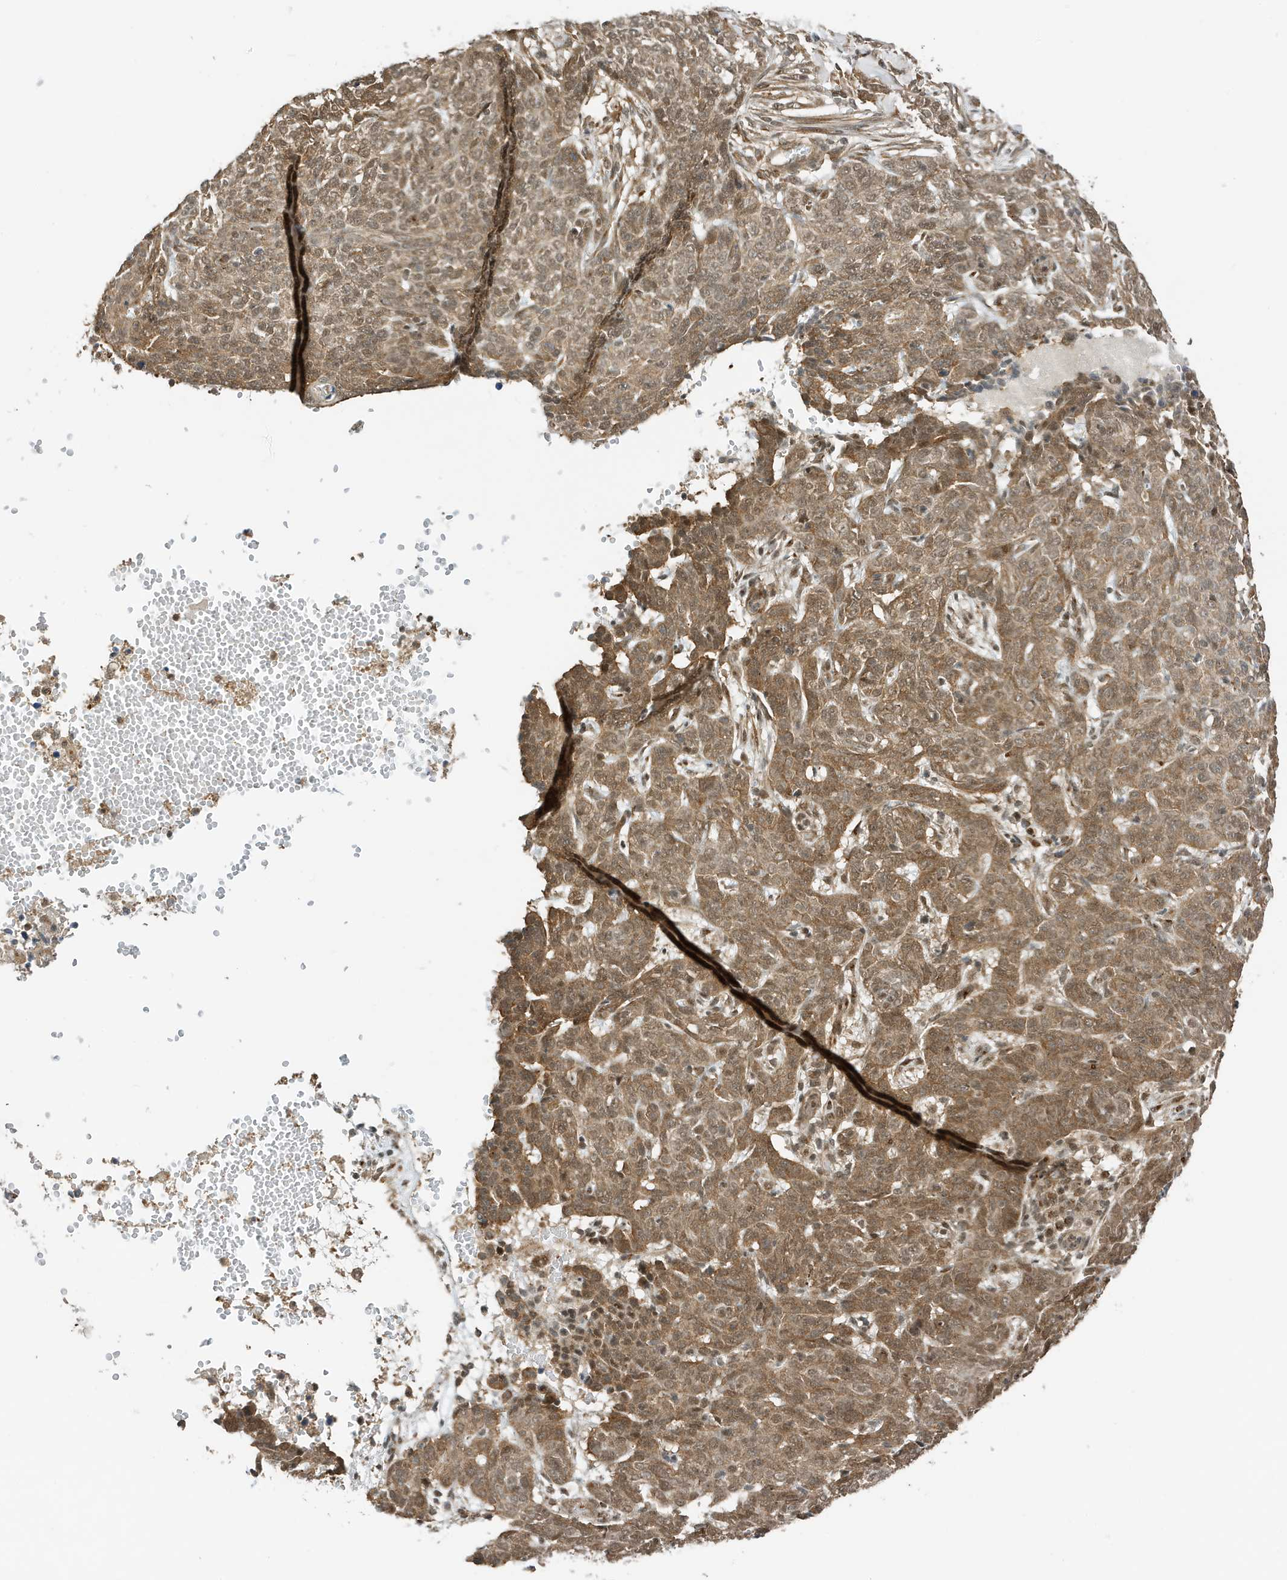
{"staining": {"intensity": "moderate", "quantity": ">75%", "location": "cytoplasmic/membranous,nuclear"}, "tissue": "skin cancer", "cell_type": "Tumor cells", "image_type": "cancer", "snomed": [{"axis": "morphology", "description": "Basal cell carcinoma"}, {"axis": "topography", "description": "Skin"}], "caption": "An immunohistochemistry (IHC) photomicrograph of tumor tissue is shown. Protein staining in brown highlights moderate cytoplasmic/membranous and nuclear positivity in skin cancer (basal cell carcinoma) within tumor cells.", "gene": "MAST3", "patient": {"sex": "male", "age": 85}}